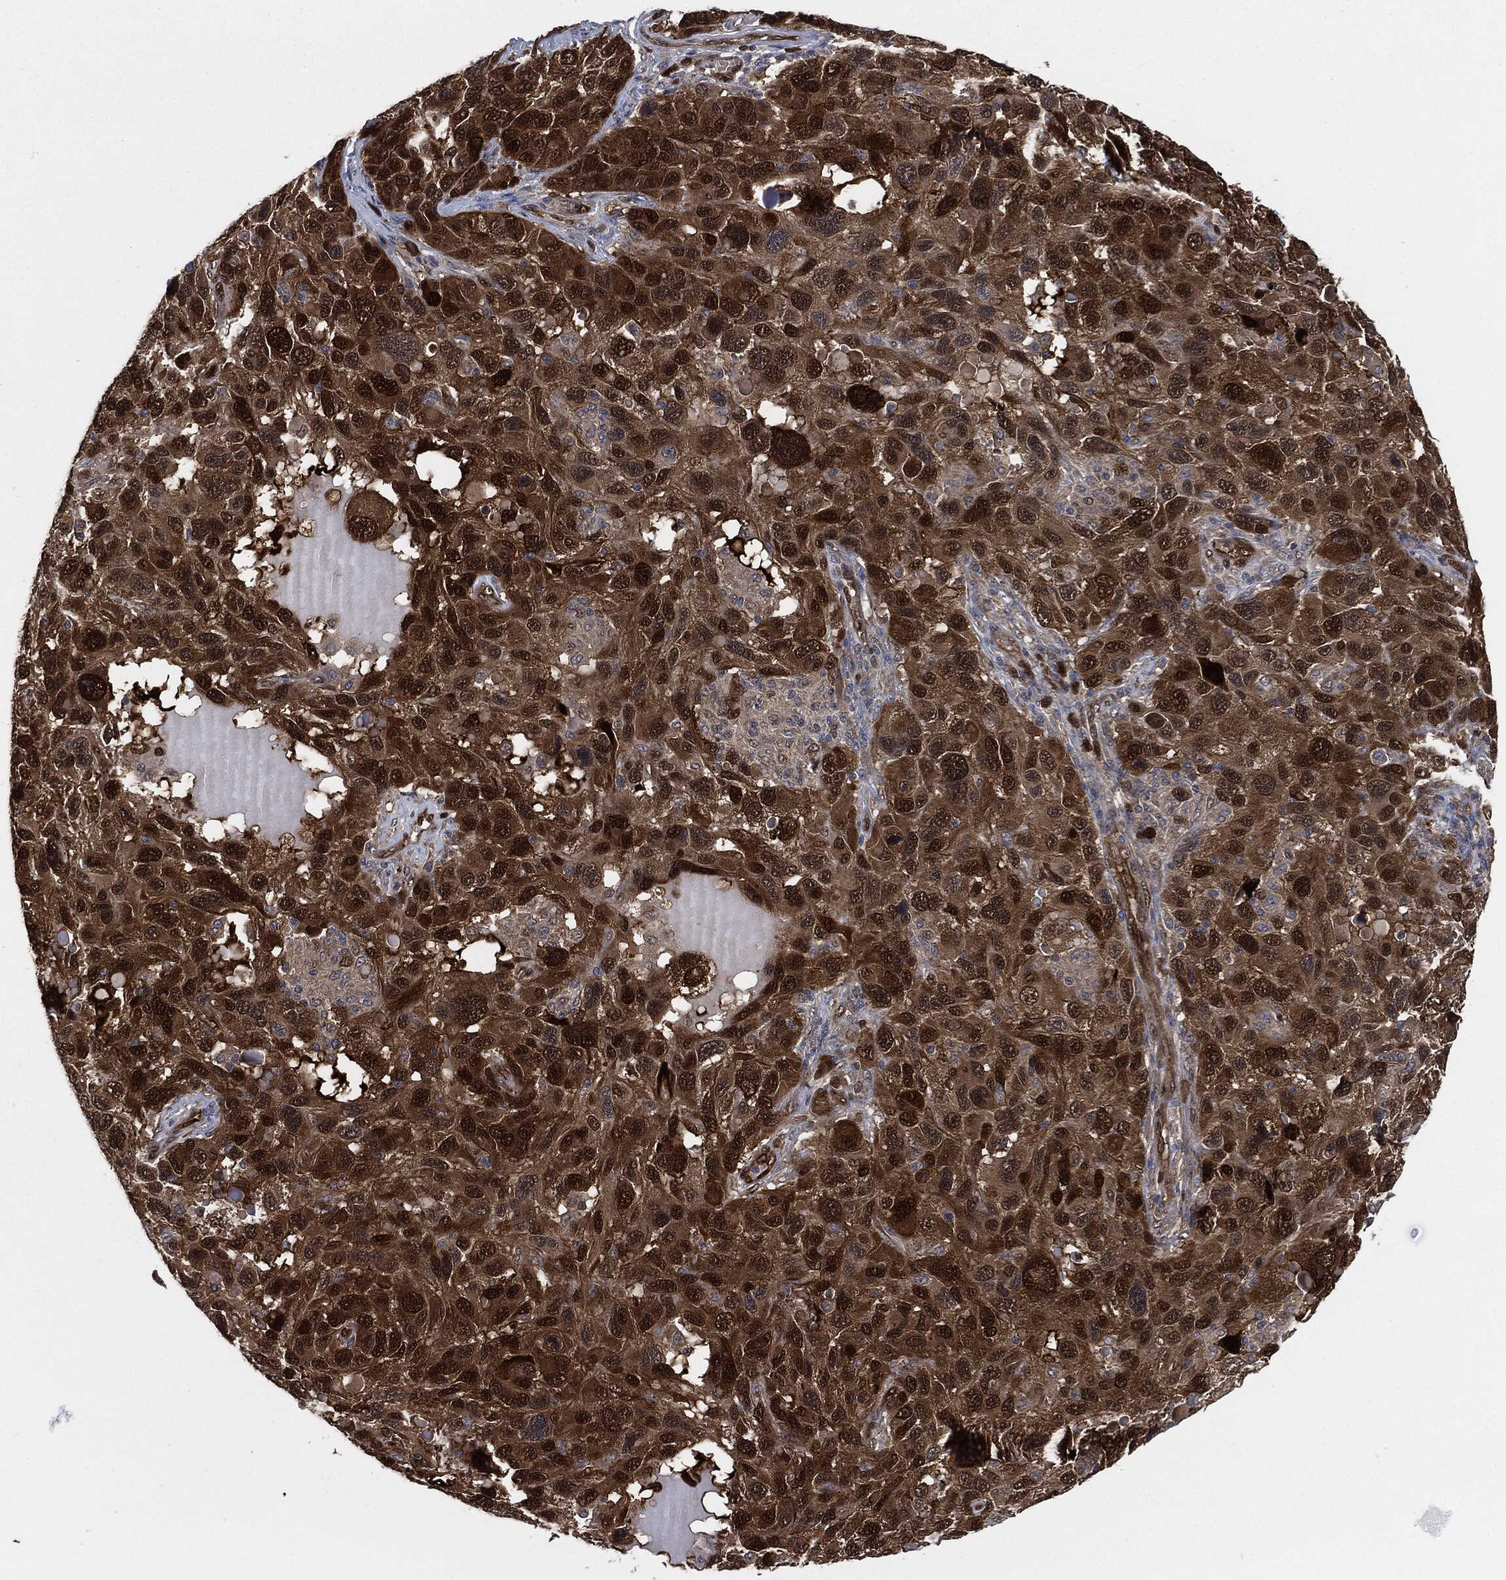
{"staining": {"intensity": "strong", "quantity": "25%-75%", "location": "cytoplasmic/membranous,nuclear"}, "tissue": "melanoma", "cell_type": "Tumor cells", "image_type": "cancer", "snomed": [{"axis": "morphology", "description": "Malignant melanoma, NOS"}, {"axis": "topography", "description": "Skin"}], "caption": "This micrograph reveals IHC staining of malignant melanoma, with high strong cytoplasmic/membranous and nuclear expression in about 25%-75% of tumor cells.", "gene": "DCTN1", "patient": {"sex": "male", "age": 53}}